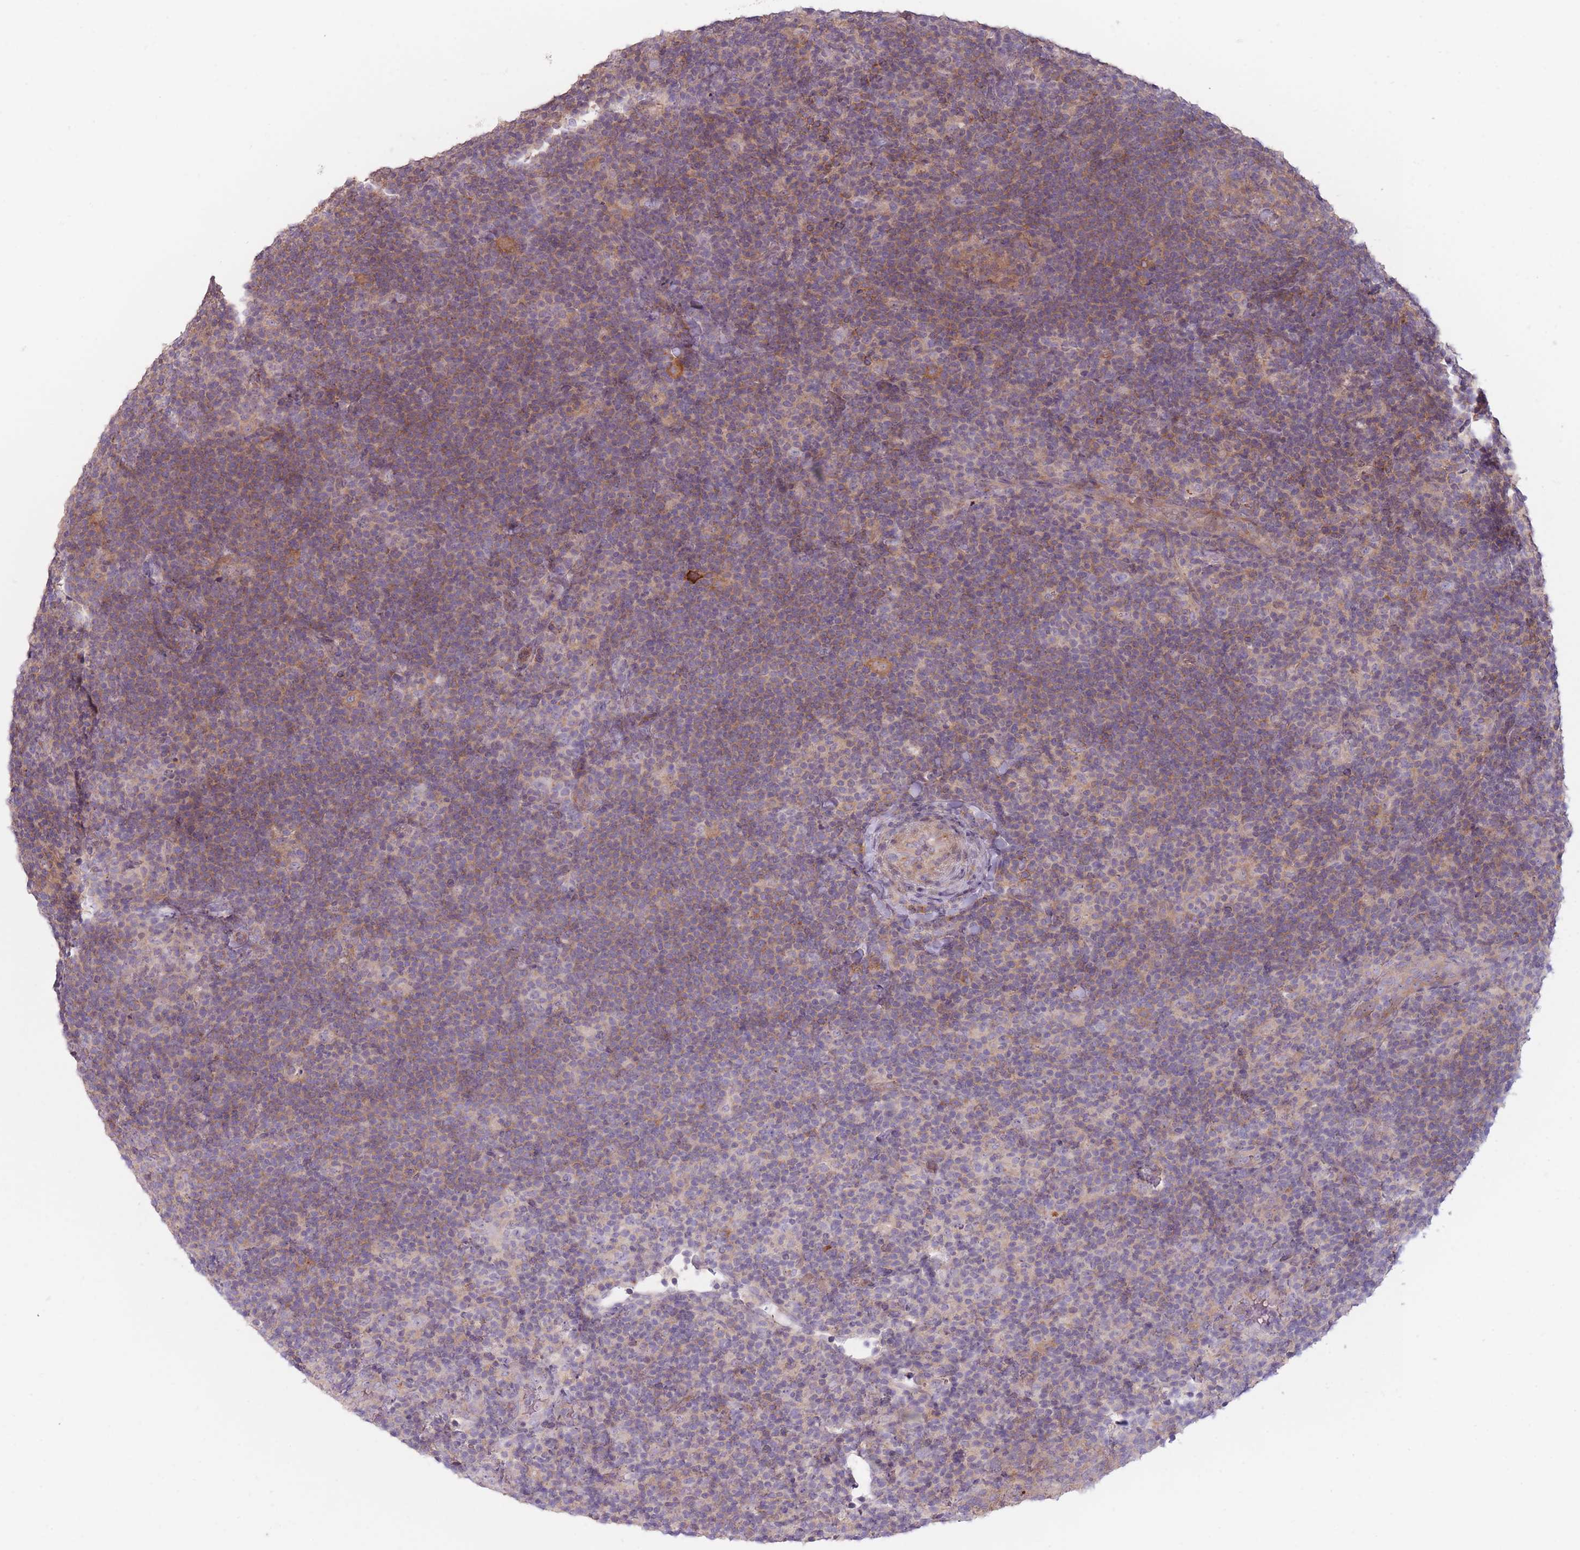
{"staining": {"intensity": "negative", "quantity": "none", "location": "none"}, "tissue": "lymphoma", "cell_type": "Tumor cells", "image_type": "cancer", "snomed": [{"axis": "morphology", "description": "Hodgkin's disease, NOS"}, {"axis": "topography", "description": "Lymph node"}], "caption": "Hodgkin's disease was stained to show a protein in brown. There is no significant positivity in tumor cells. Nuclei are stained in blue.", "gene": "TET3", "patient": {"sex": "female", "age": 57}}